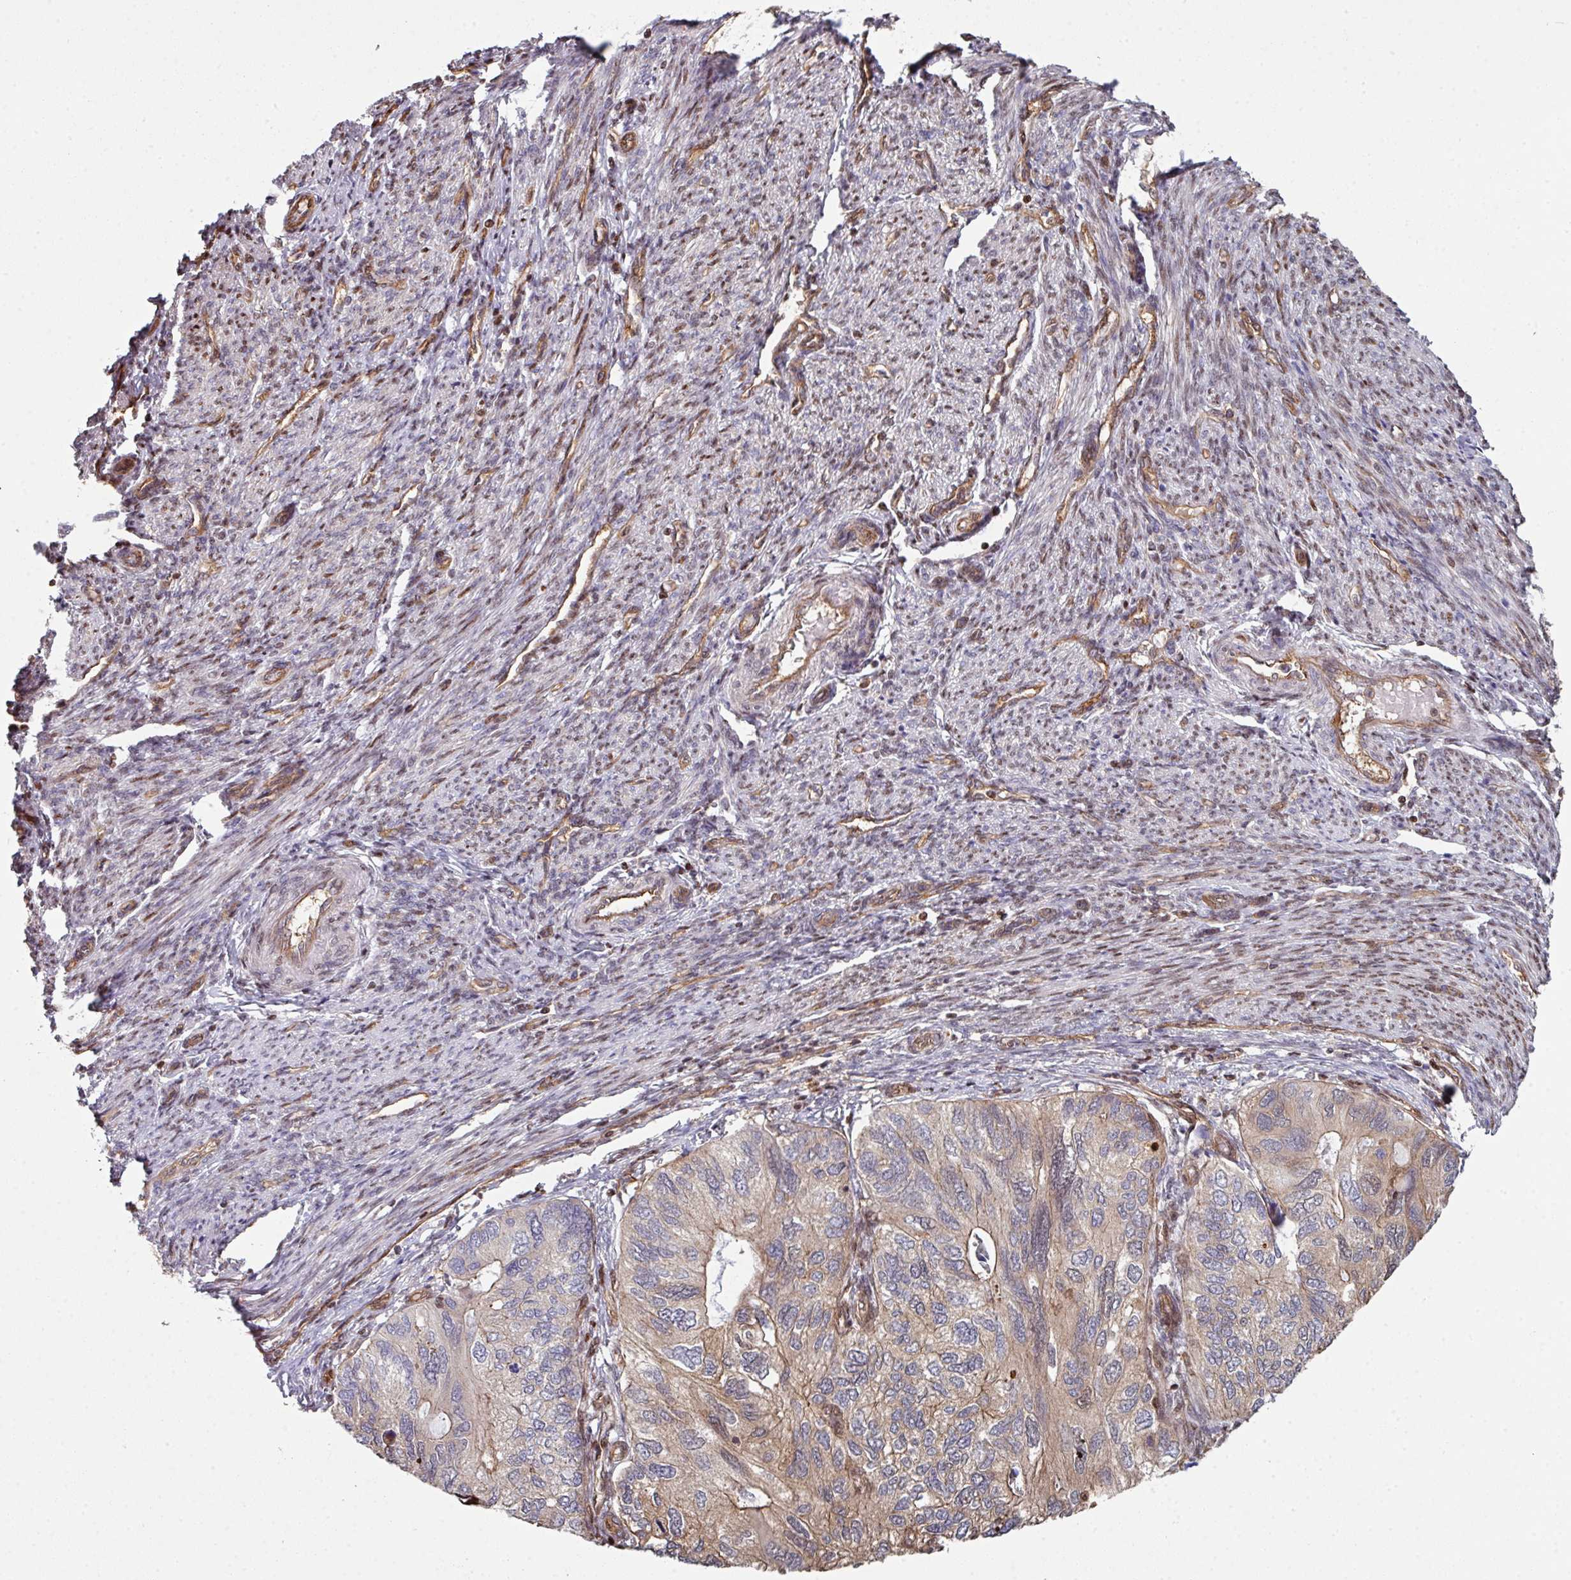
{"staining": {"intensity": "moderate", "quantity": "25%-75%", "location": "cytoplasmic/membranous"}, "tissue": "endometrial cancer", "cell_type": "Tumor cells", "image_type": "cancer", "snomed": [{"axis": "morphology", "description": "Carcinoma, NOS"}, {"axis": "topography", "description": "Uterus"}], "caption": "Approximately 25%-75% of tumor cells in human endometrial carcinoma reveal moderate cytoplasmic/membranous protein staining as visualized by brown immunohistochemical staining.", "gene": "ANO9", "patient": {"sex": "female", "age": 76}}